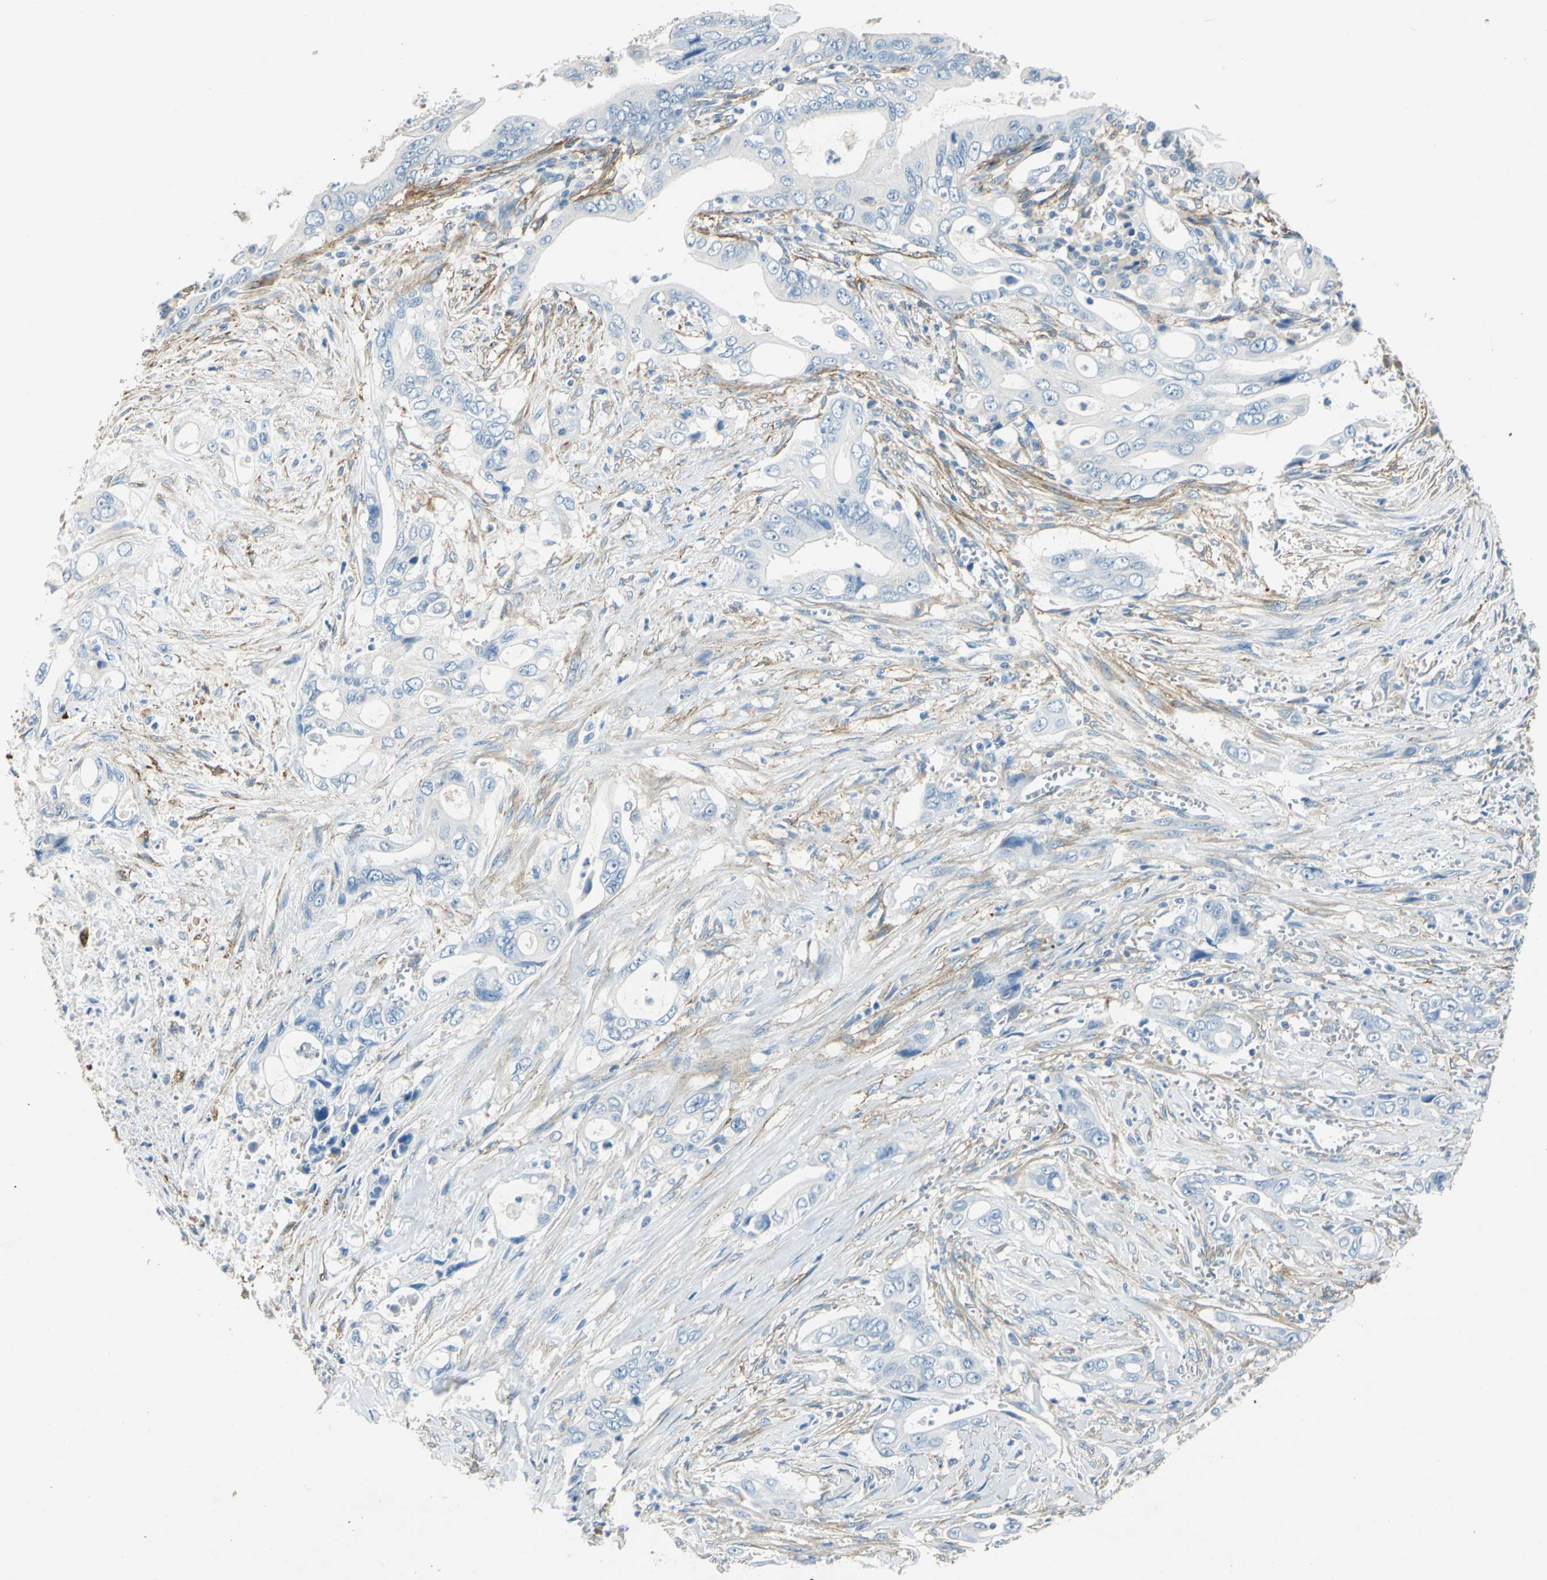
{"staining": {"intensity": "negative", "quantity": "none", "location": "none"}, "tissue": "pancreatic cancer", "cell_type": "Tumor cells", "image_type": "cancer", "snomed": [{"axis": "morphology", "description": "Adenocarcinoma, NOS"}, {"axis": "topography", "description": "Pancreas"}], "caption": "Pancreatic cancer (adenocarcinoma) was stained to show a protein in brown. There is no significant expression in tumor cells.", "gene": "AKAP12", "patient": {"sex": "male", "age": 59}}